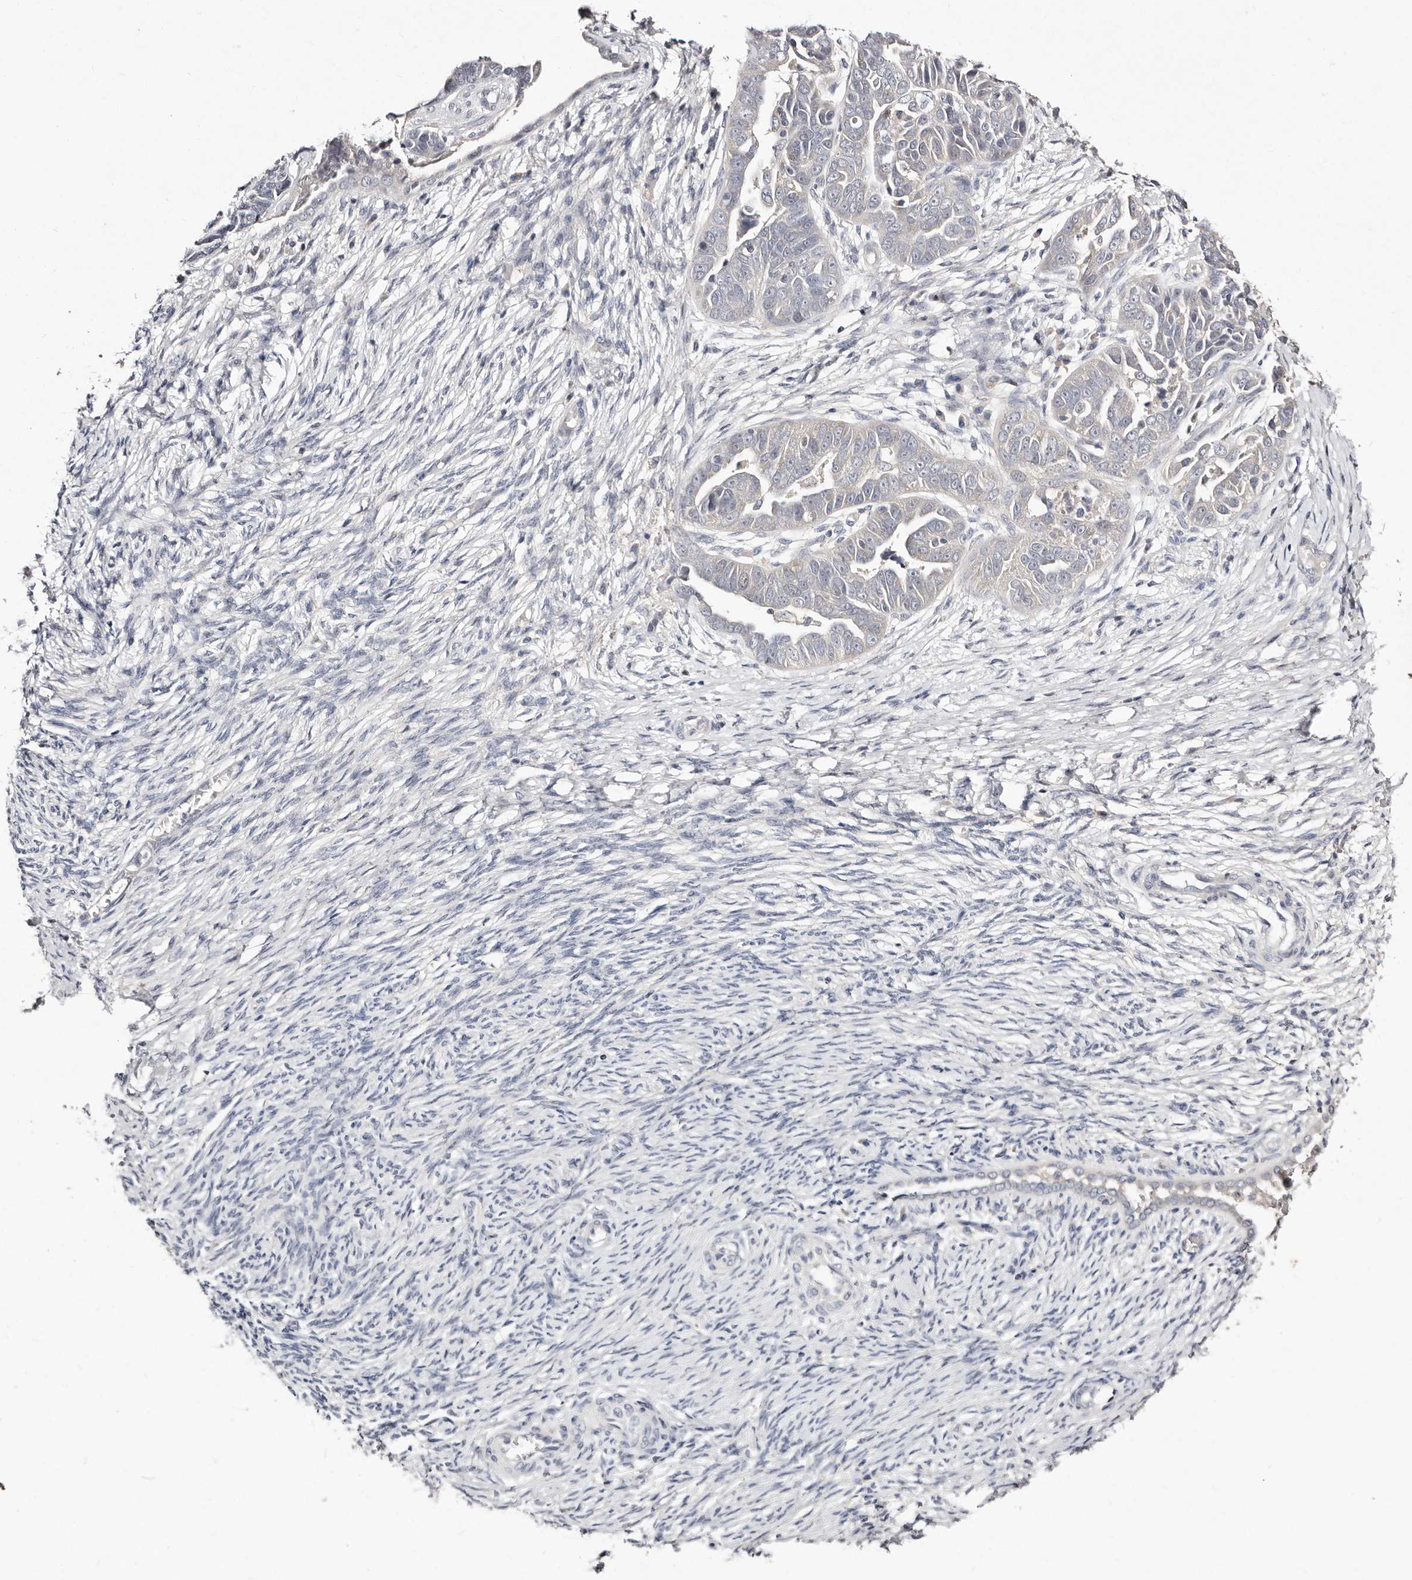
{"staining": {"intensity": "negative", "quantity": "none", "location": "none"}, "tissue": "ovarian cancer", "cell_type": "Tumor cells", "image_type": "cancer", "snomed": [{"axis": "morphology", "description": "Cystadenocarcinoma, serous, NOS"}, {"axis": "topography", "description": "Ovary"}], "caption": "Immunohistochemistry histopathology image of neoplastic tissue: human ovarian serous cystadenocarcinoma stained with DAB (3,3'-diaminobenzidine) displays no significant protein expression in tumor cells. Brightfield microscopy of IHC stained with DAB (brown) and hematoxylin (blue), captured at high magnification.", "gene": "MRPS33", "patient": {"sex": "female", "age": 44}}